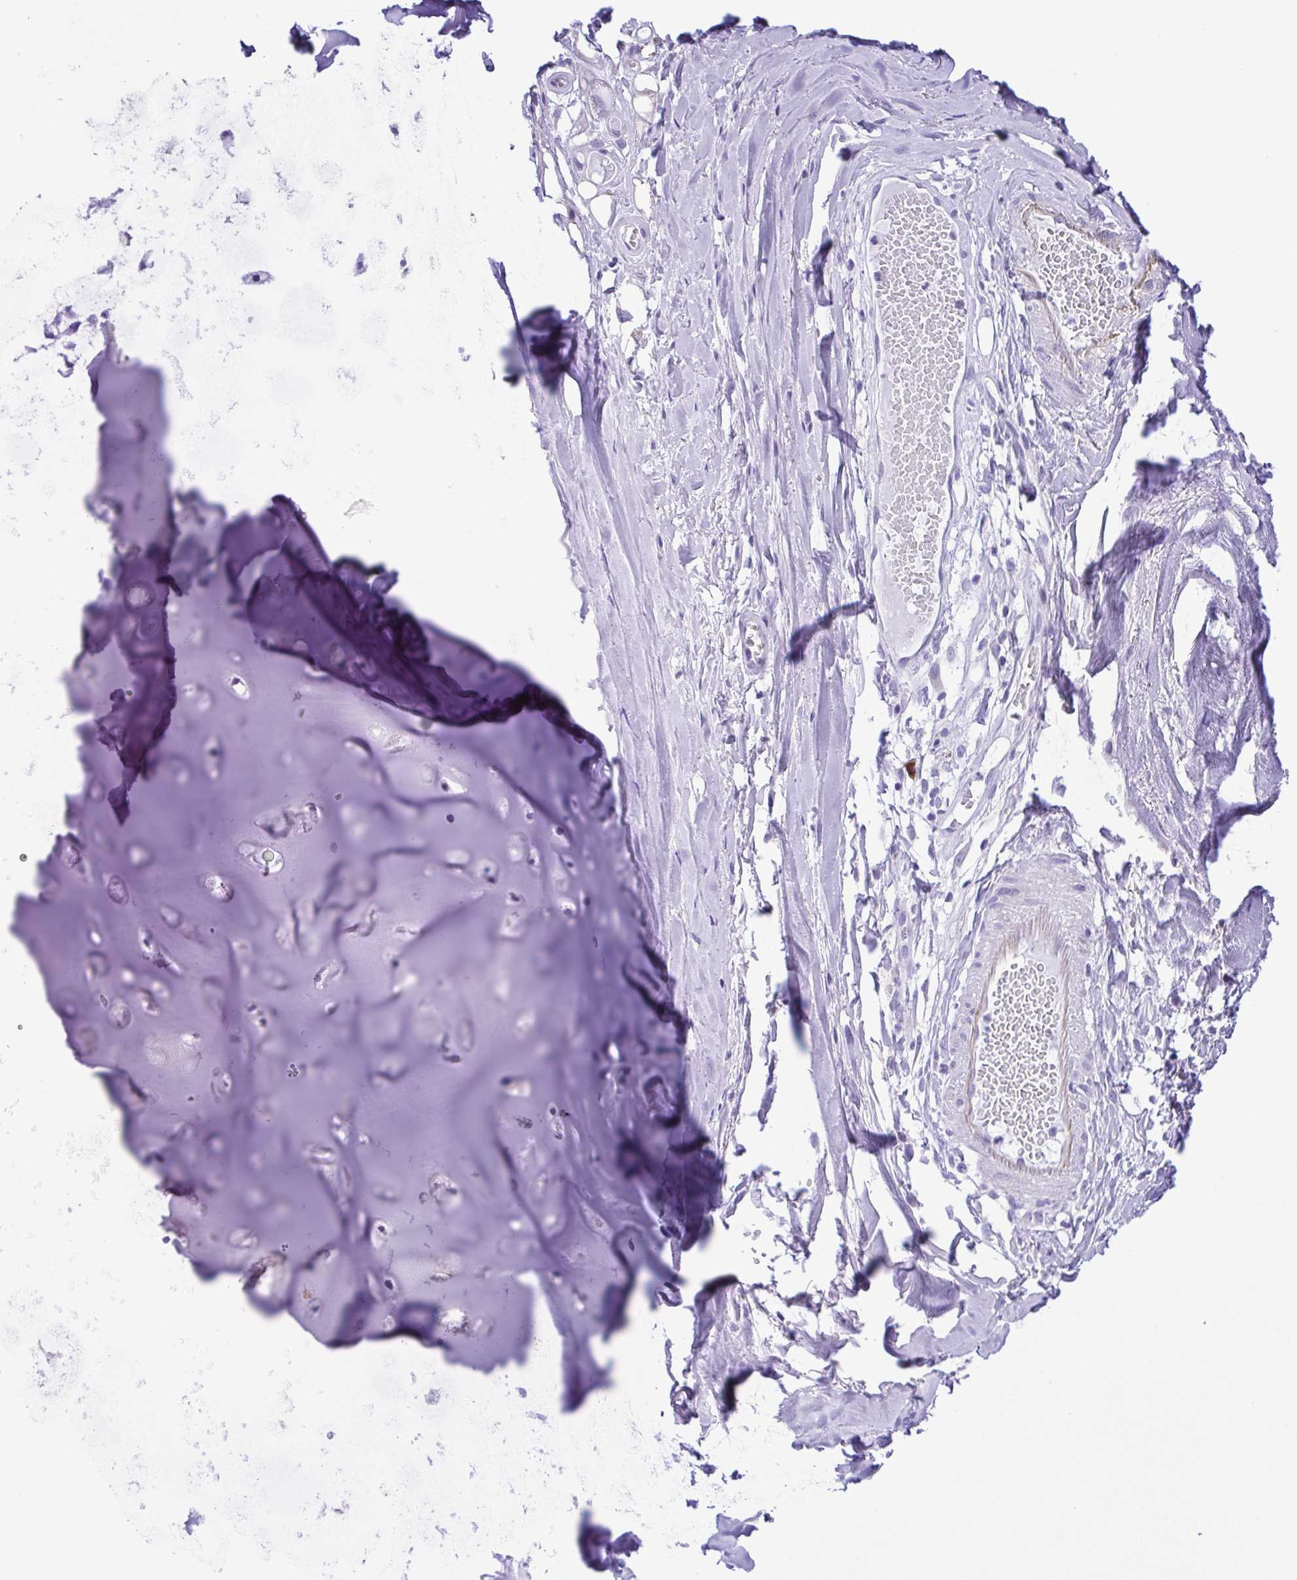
{"staining": {"intensity": "negative", "quantity": "none", "location": "none"}, "tissue": "adipose tissue", "cell_type": "Adipocytes", "image_type": "normal", "snomed": [{"axis": "morphology", "description": "Normal tissue, NOS"}, {"axis": "topography", "description": "Cartilage tissue"}, {"axis": "topography", "description": "Nasopharynx"}, {"axis": "topography", "description": "Thyroid gland"}], "caption": "Immunohistochemical staining of normal adipose tissue reveals no significant staining in adipocytes.", "gene": "PAK3", "patient": {"sex": "male", "age": 63}}